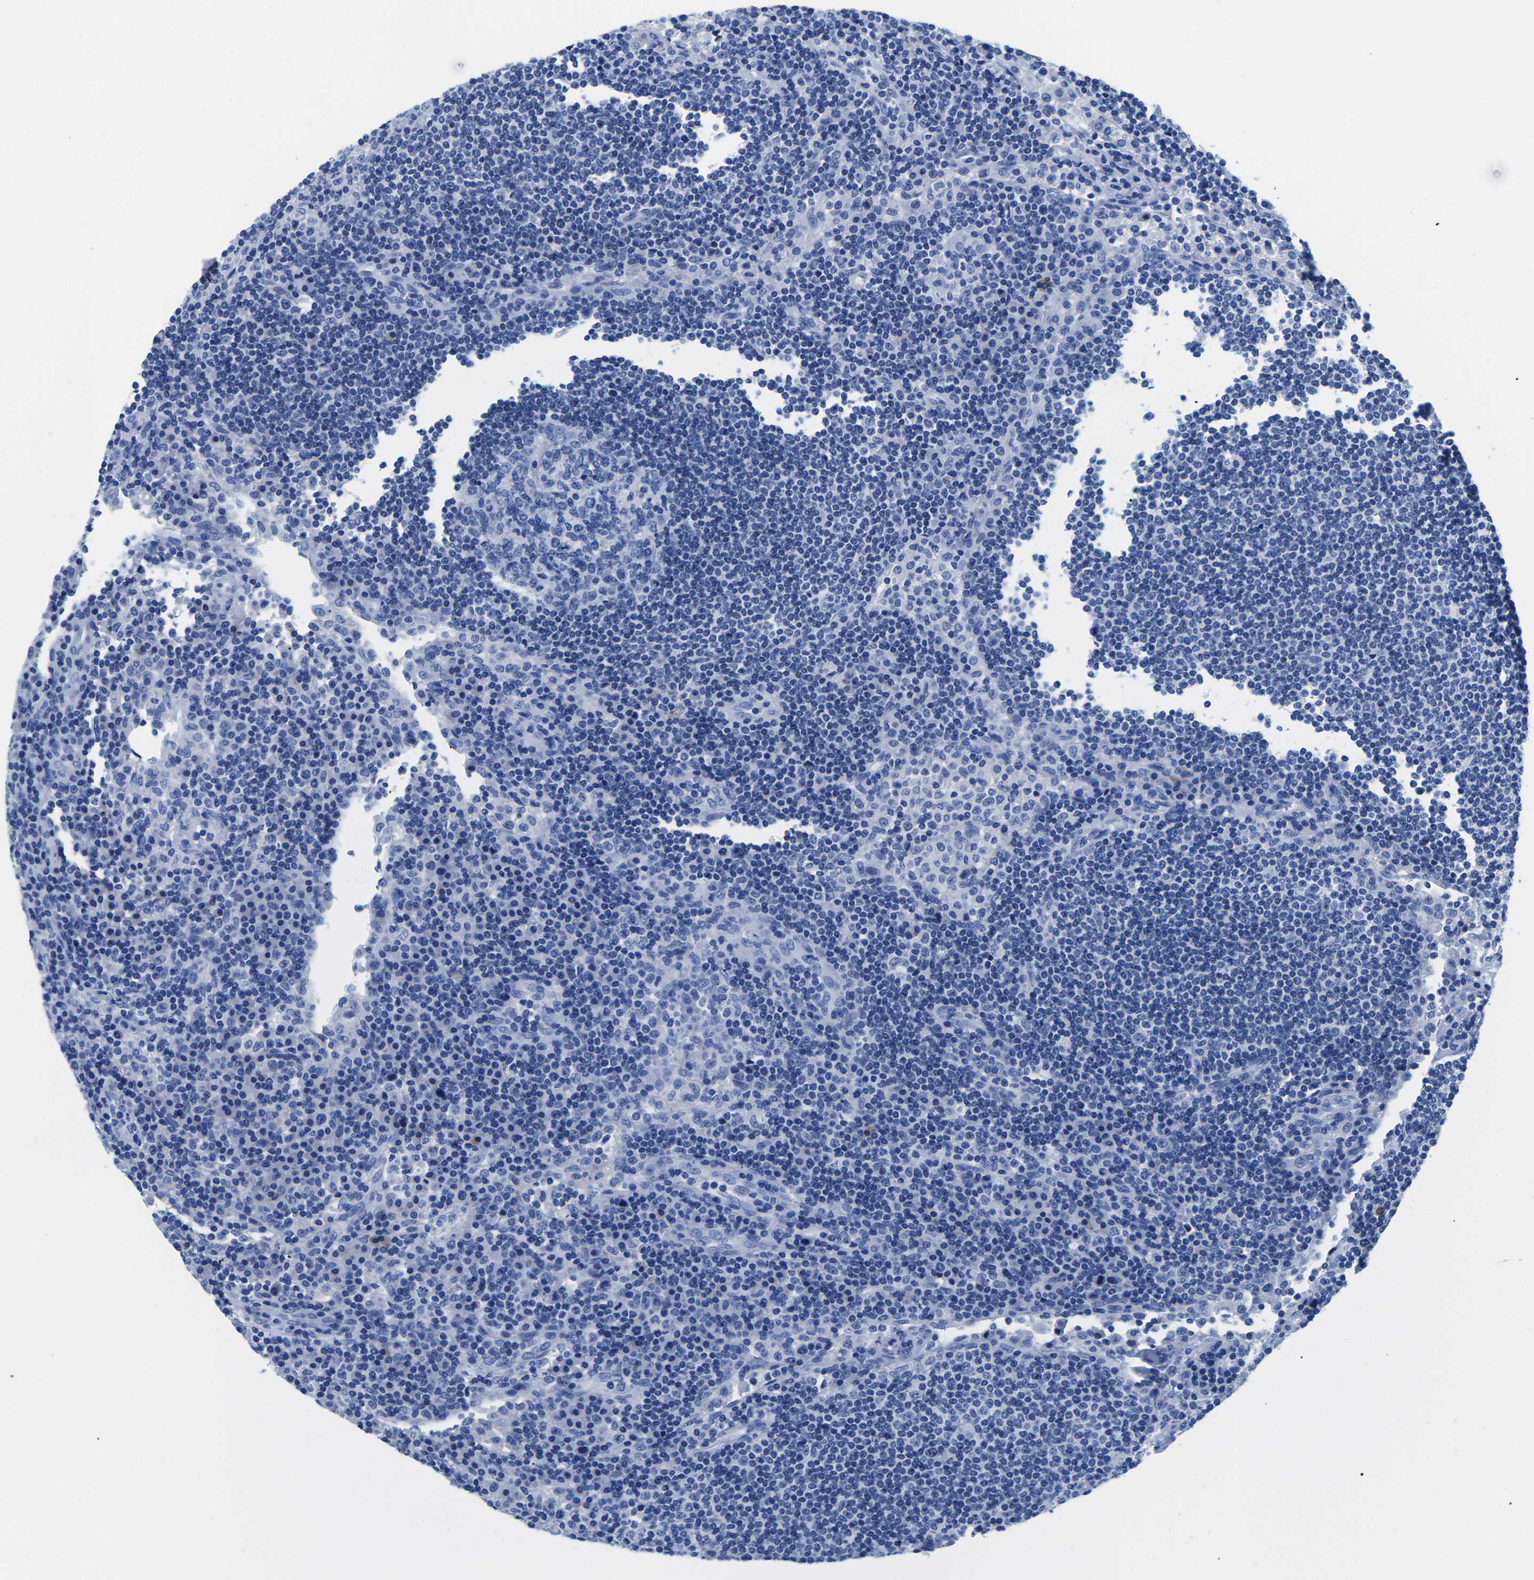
{"staining": {"intensity": "negative", "quantity": "none", "location": "none"}, "tissue": "lymph node", "cell_type": "Germinal center cells", "image_type": "normal", "snomed": [{"axis": "morphology", "description": "Normal tissue, NOS"}, {"axis": "topography", "description": "Lymph node"}], "caption": "This is an IHC micrograph of unremarkable human lymph node. There is no positivity in germinal center cells.", "gene": "CYP1A2", "patient": {"sex": "female", "age": 53}}